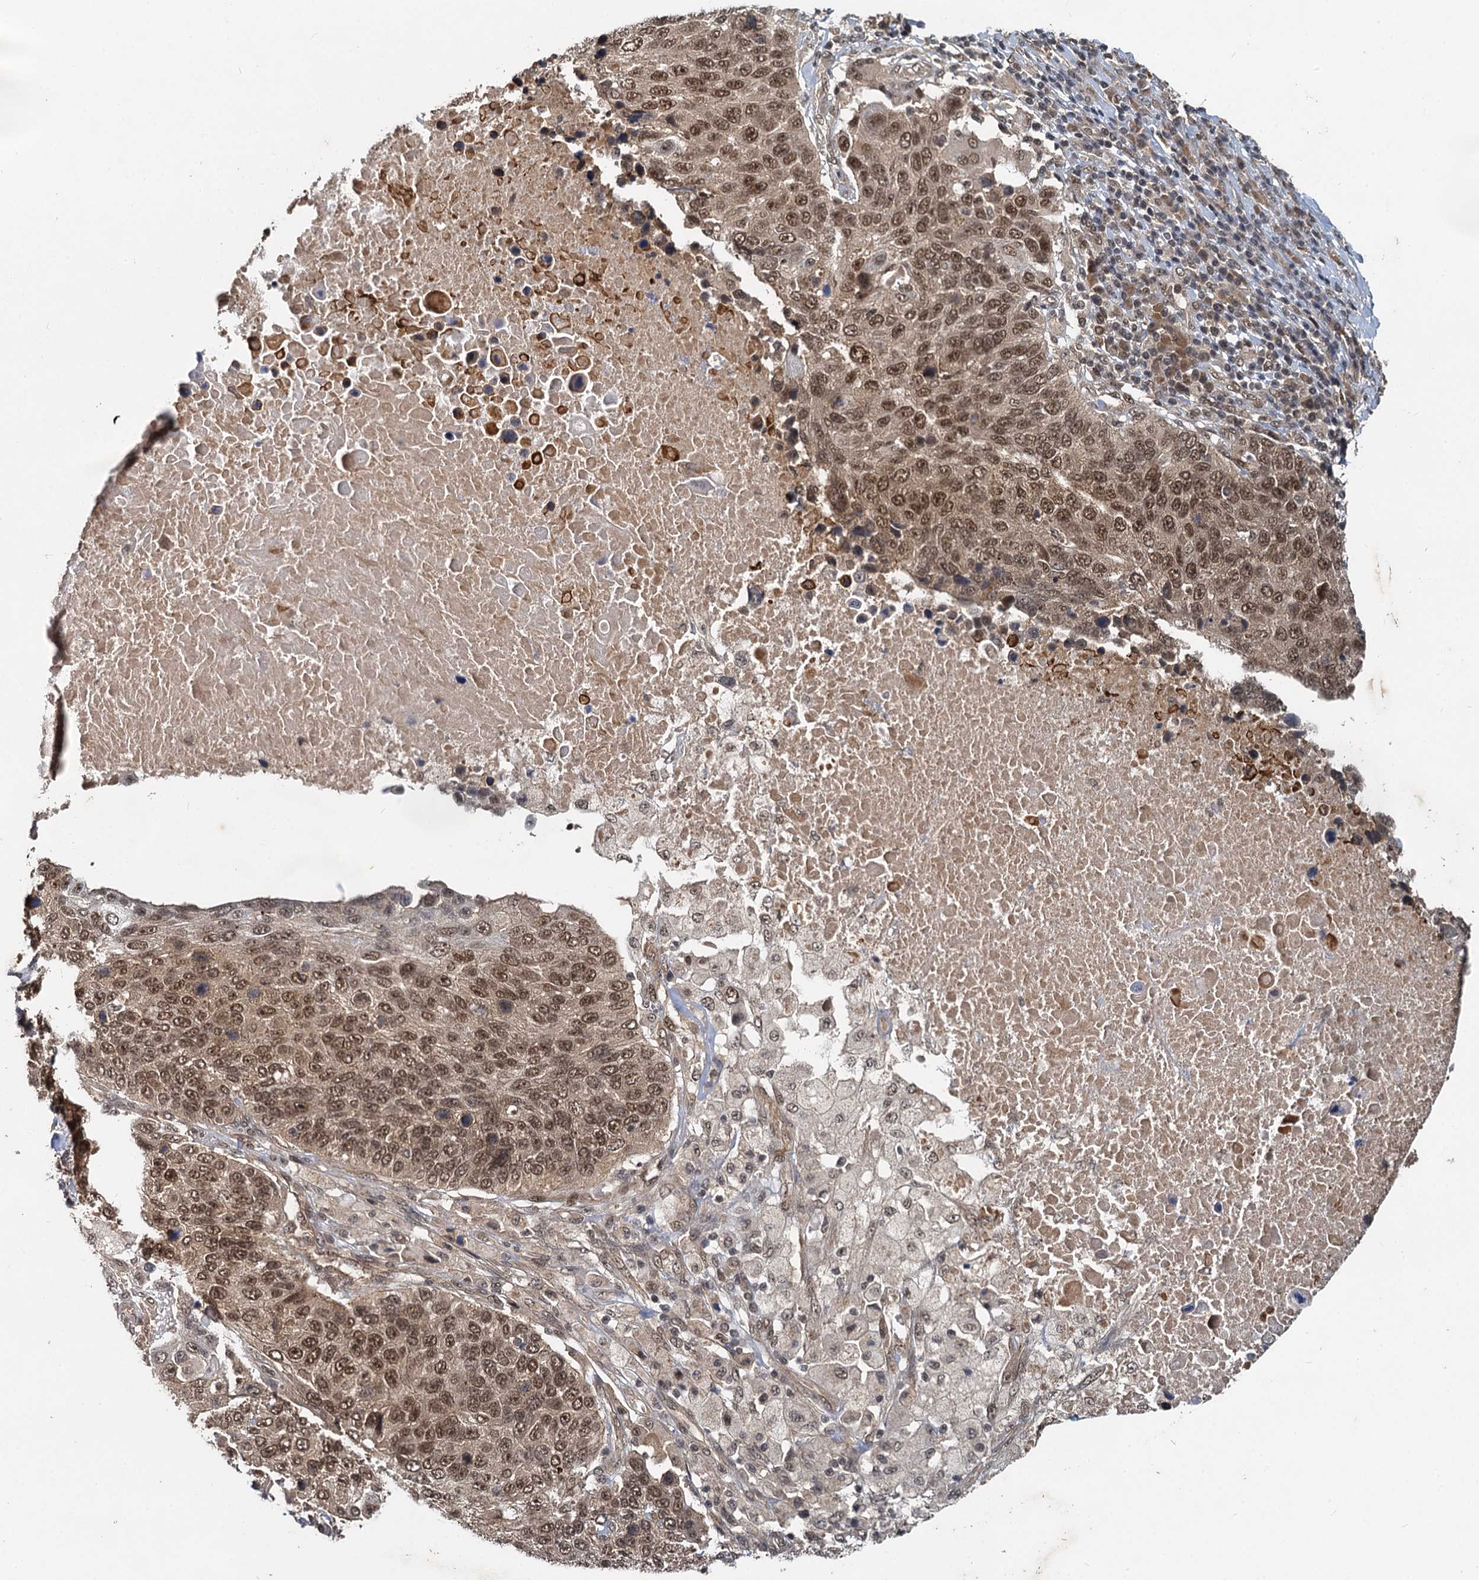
{"staining": {"intensity": "moderate", "quantity": ">75%", "location": "nuclear"}, "tissue": "lung cancer", "cell_type": "Tumor cells", "image_type": "cancer", "snomed": [{"axis": "morphology", "description": "Normal tissue, NOS"}, {"axis": "morphology", "description": "Squamous cell carcinoma, NOS"}, {"axis": "topography", "description": "Lymph node"}, {"axis": "topography", "description": "Lung"}], "caption": "This histopathology image displays immunohistochemistry (IHC) staining of human lung cancer (squamous cell carcinoma), with medium moderate nuclear expression in approximately >75% of tumor cells.", "gene": "RITA1", "patient": {"sex": "male", "age": 66}}